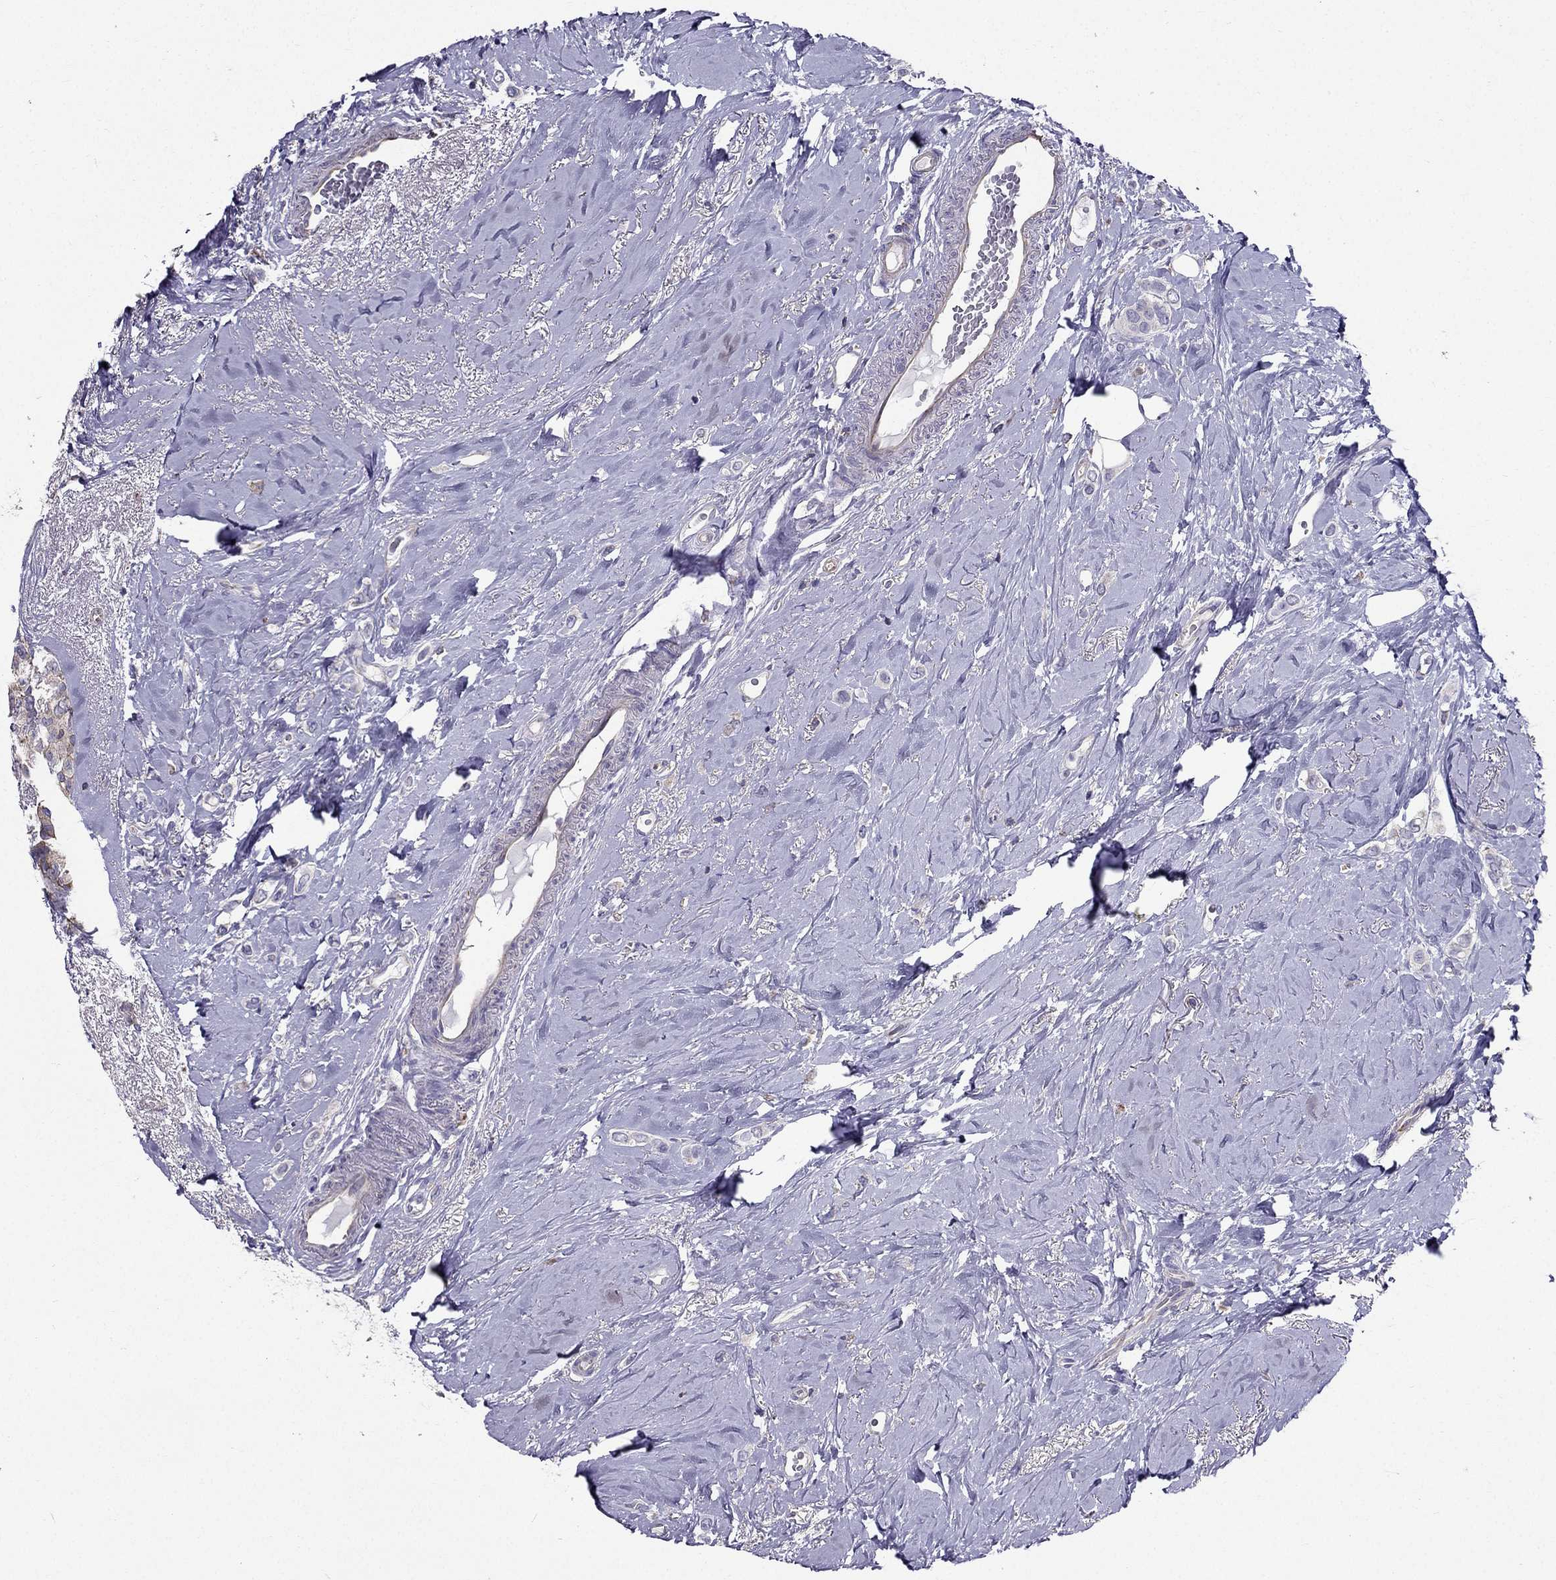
{"staining": {"intensity": "negative", "quantity": "none", "location": "none"}, "tissue": "breast cancer", "cell_type": "Tumor cells", "image_type": "cancer", "snomed": [{"axis": "morphology", "description": "Lobular carcinoma"}, {"axis": "topography", "description": "Breast"}], "caption": "IHC of breast lobular carcinoma shows no expression in tumor cells.", "gene": "AAK1", "patient": {"sex": "female", "age": 66}}